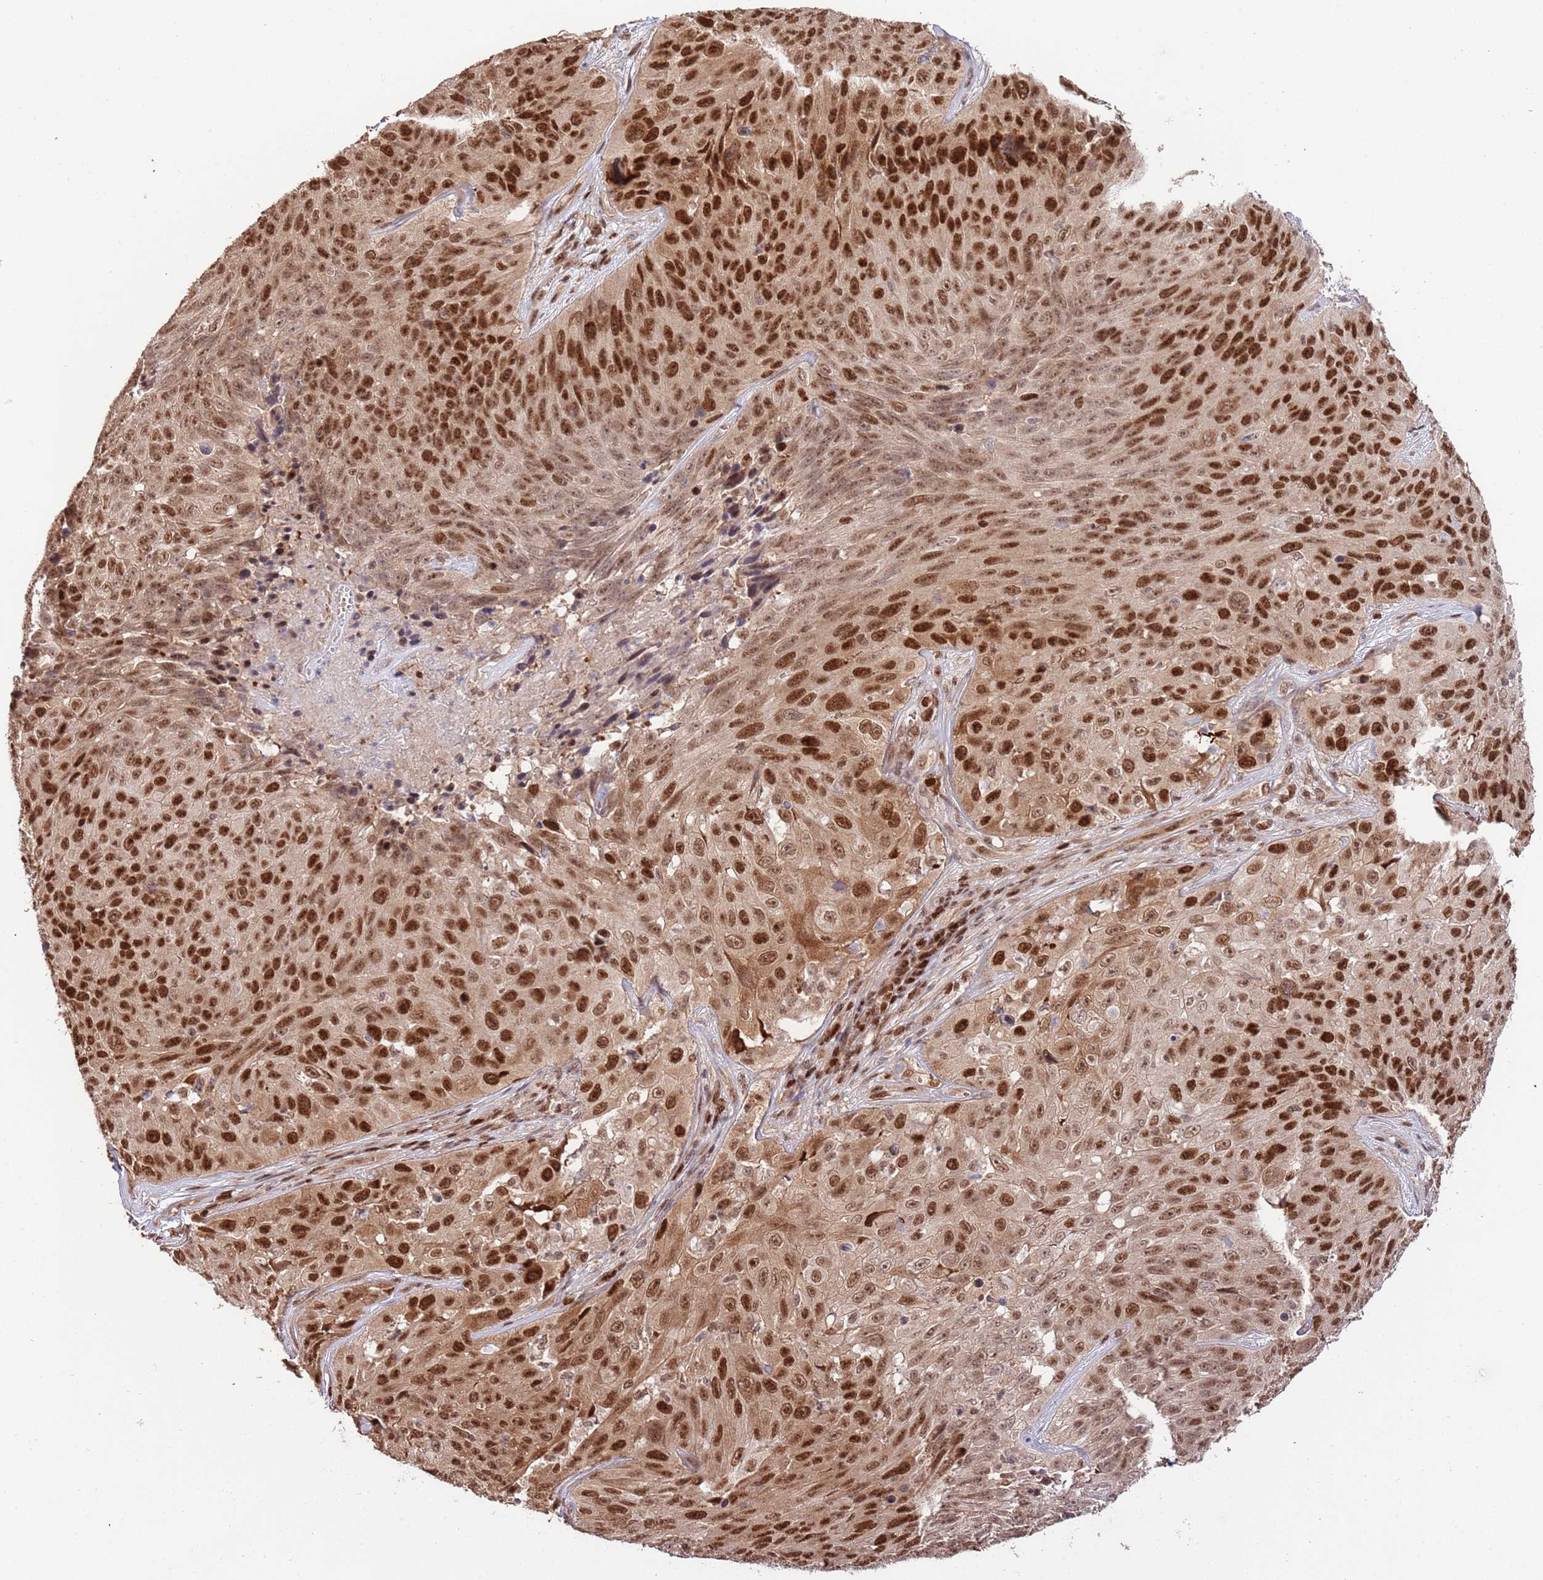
{"staining": {"intensity": "strong", "quantity": ">75%", "location": "cytoplasmic/membranous,nuclear"}, "tissue": "skin cancer", "cell_type": "Tumor cells", "image_type": "cancer", "snomed": [{"axis": "morphology", "description": "Squamous cell carcinoma, NOS"}, {"axis": "topography", "description": "Skin"}], "caption": "This is an image of IHC staining of skin squamous cell carcinoma, which shows strong expression in the cytoplasmic/membranous and nuclear of tumor cells.", "gene": "RIF1", "patient": {"sex": "female", "age": 87}}